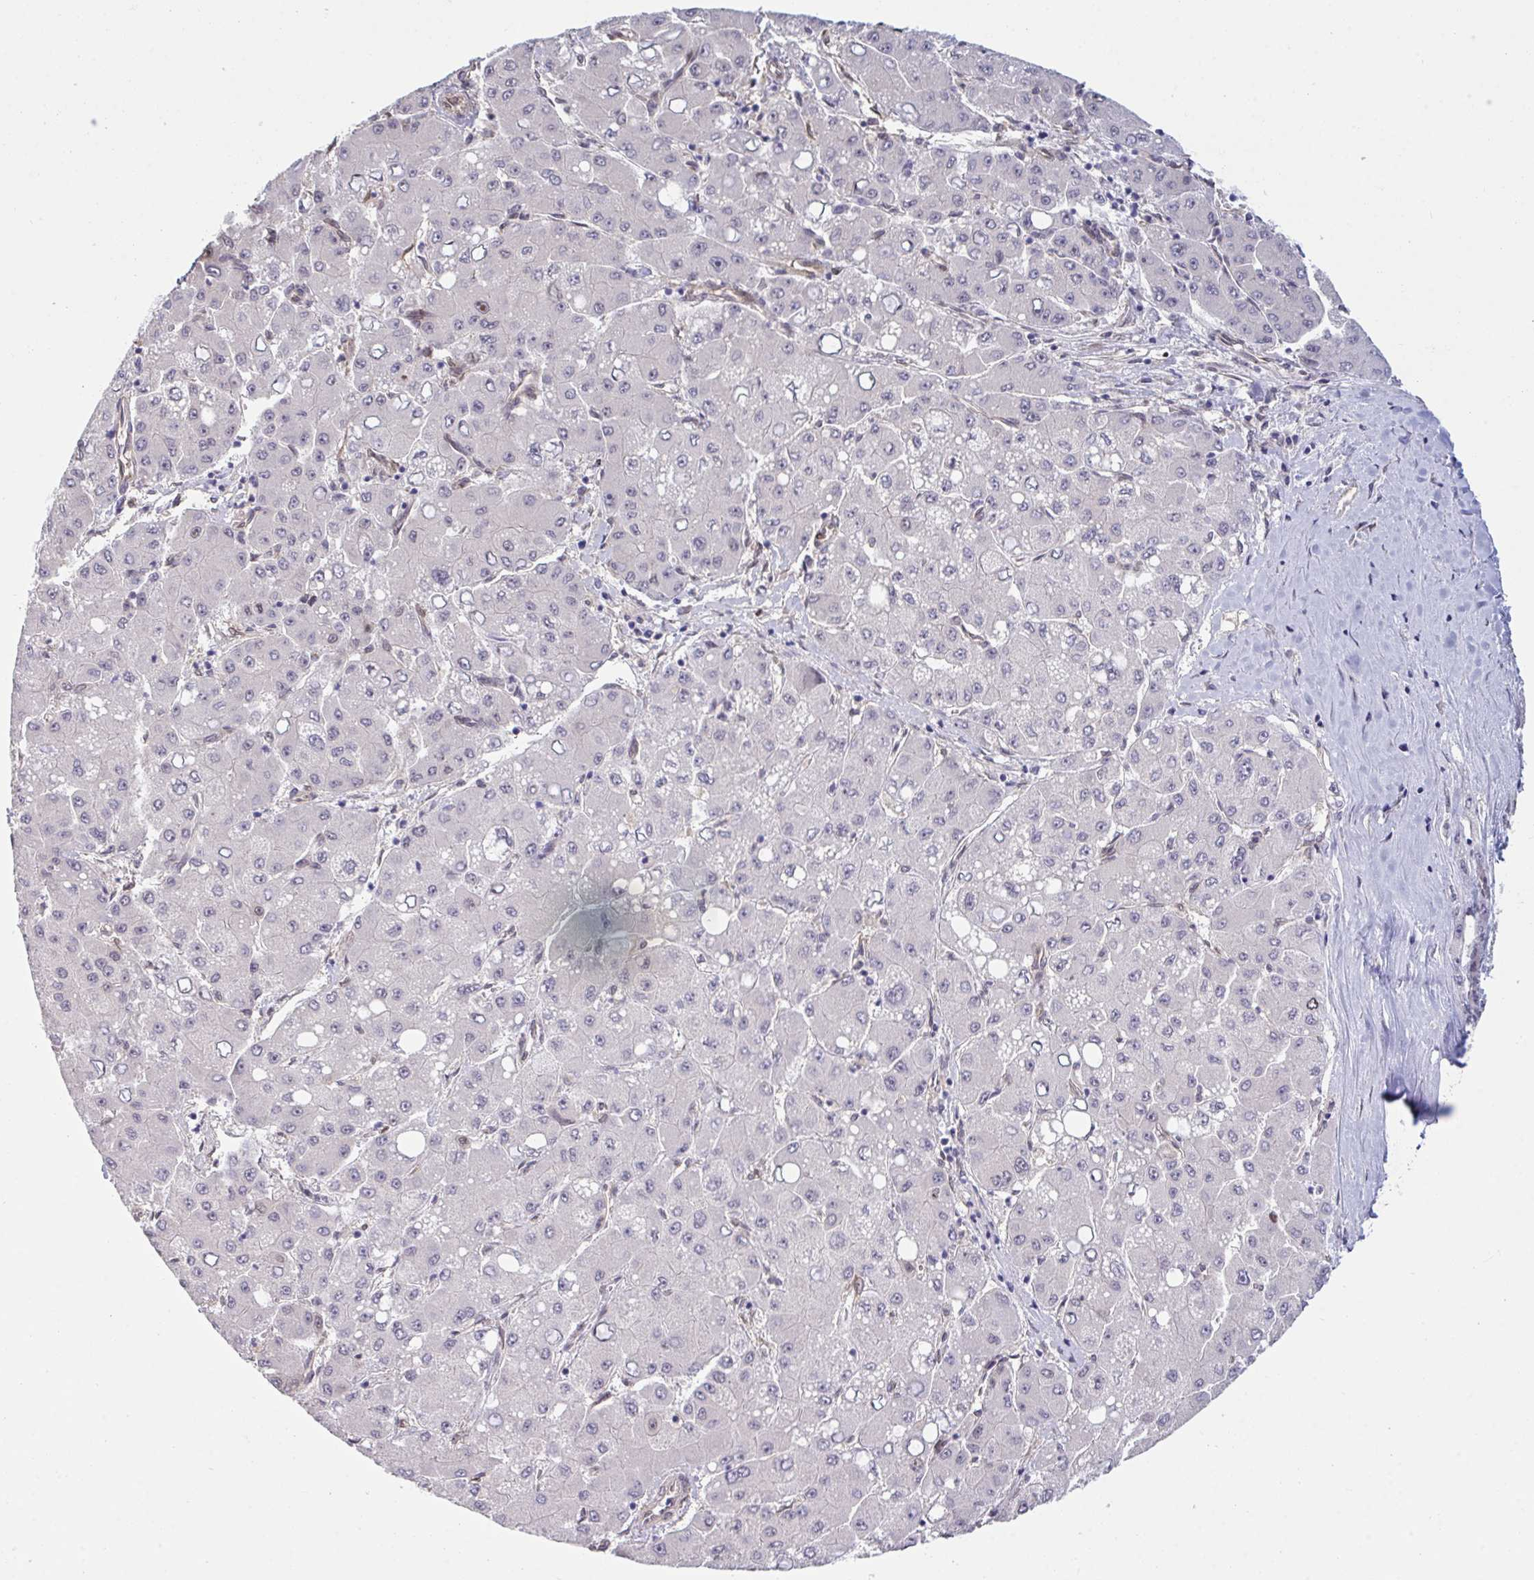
{"staining": {"intensity": "moderate", "quantity": "<25%", "location": "nuclear"}, "tissue": "liver cancer", "cell_type": "Tumor cells", "image_type": "cancer", "snomed": [{"axis": "morphology", "description": "Carcinoma, Hepatocellular, NOS"}, {"axis": "topography", "description": "Liver"}], "caption": "Approximately <25% of tumor cells in human hepatocellular carcinoma (liver) display moderate nuclear protein expression as visualized by brown immunohistochemical staining.", "gene": "SETD7", "patient": {"sex": "male", "age": 40}}